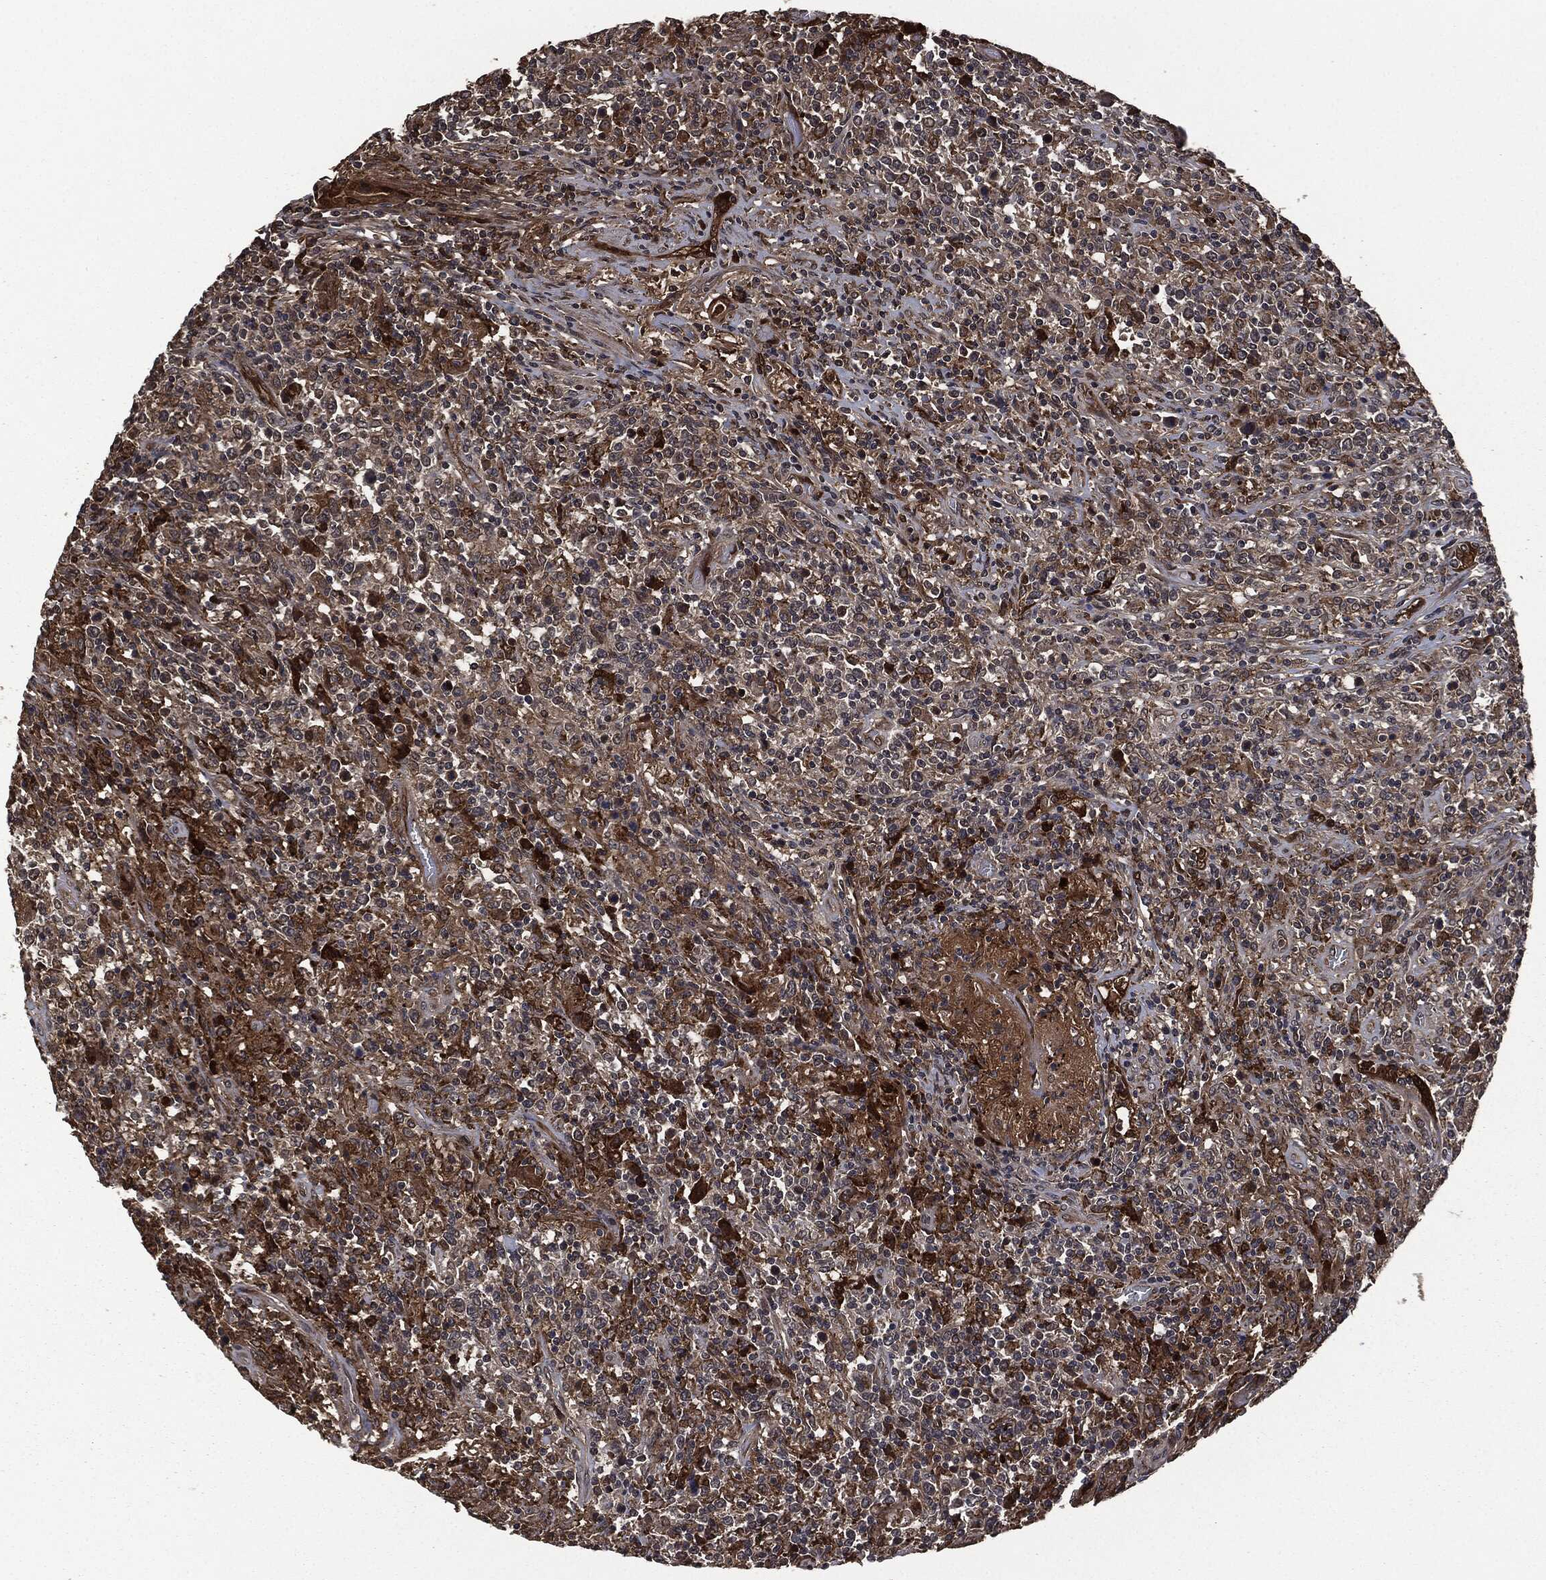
{"staining": {"intensity": "negative", "quantity": "none", "location": "none"}, "tissue": "lymphoma", "cell_type": "Tumor cells", "image_type": "cancer", "snomed": [{"axis": "morphology", "description": "Malignant lymphoma, non-Hodgkin's type, High grade"}, {"axis": "topography", "description": "Lung"}], "caption": "This micrograph is of lymphoma stained with immunohistochemistry to label a protein in brown with the nuclei are counter-stained blue. There is no expression in tumor cells.", "gene": "CRABP2", "patient": {"sex": "male", "age": 79}}